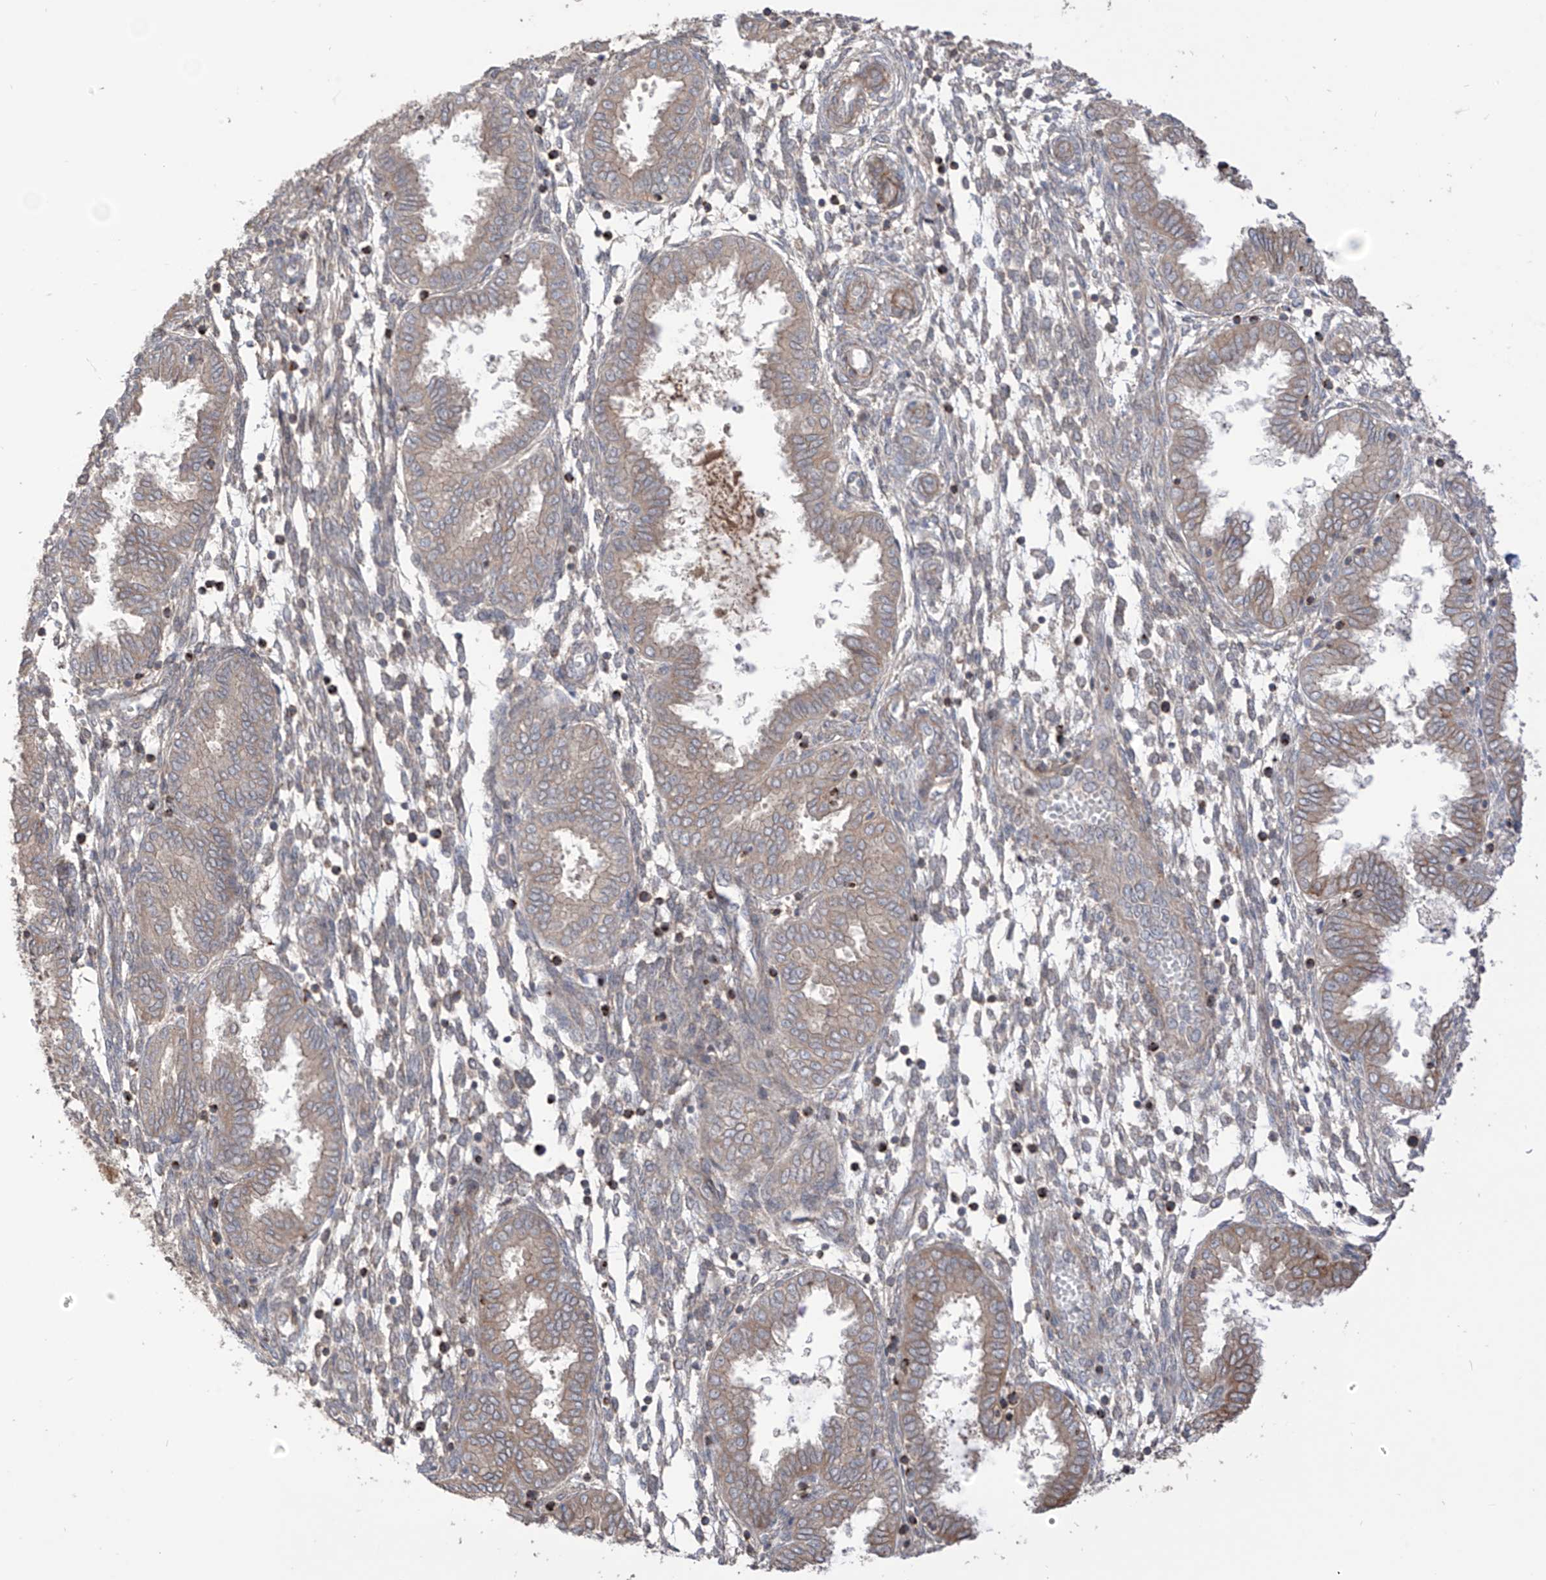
{"staining": {"intensity": "negative", "quantity": "none", "location": "none"}, "tissue": "endometrium", "cell_type": "Cells in endometrial stroma", "image_type": "normal", "snomed": [{"axis": "morphology", "description": "Normal tissue, NOS"}, {"axis": "topography", "description": "Endometrium"}], "caption": "This is an immunohistochemistry (IHC) image of unremarkable endometrium. There is no positivity in cells in endometrial stroma.", "gene": "LRRC74A", "patient": {"sex": "female", "age": 33}}